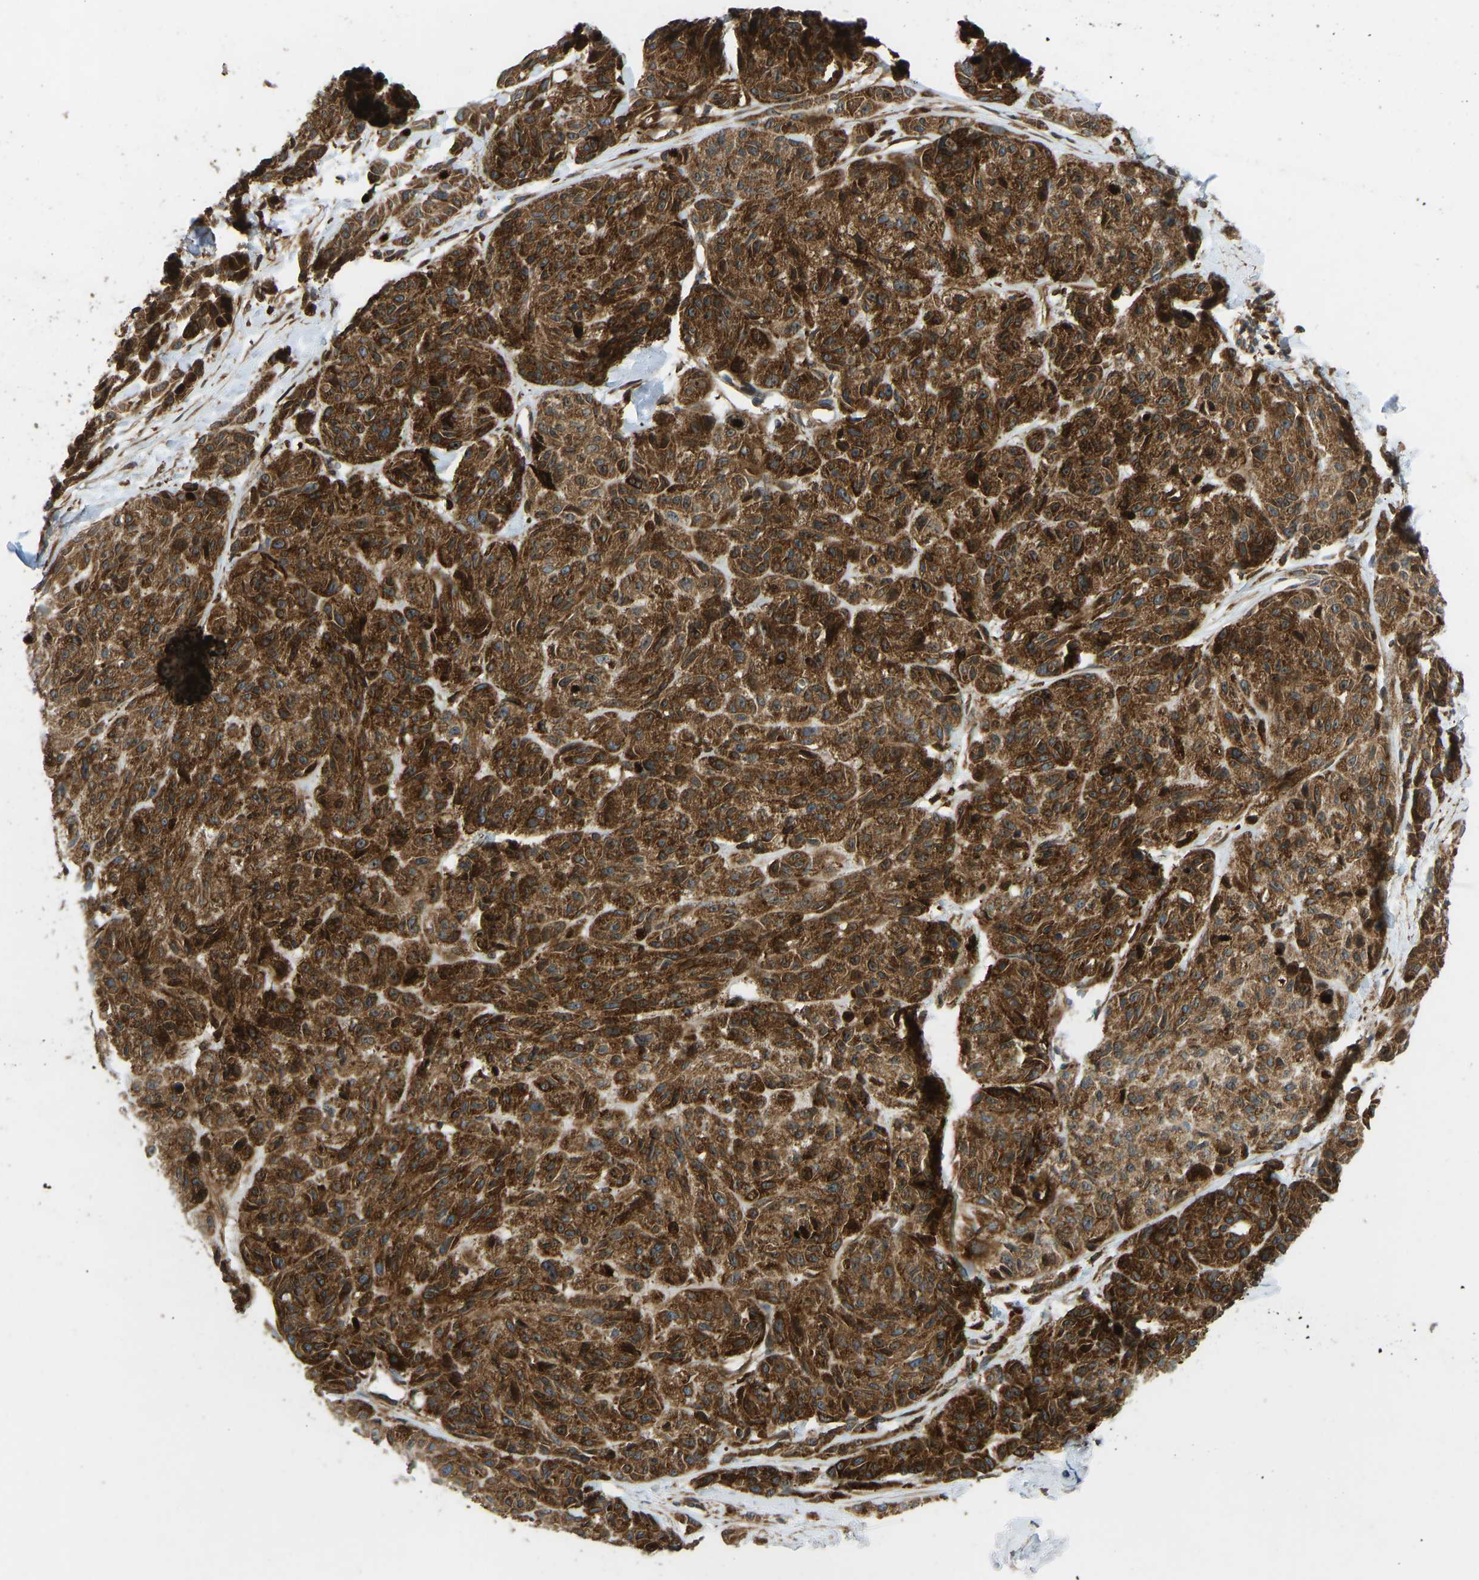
{"staining": {"intensity": "strong", "quantity": ">75%", "location": "cytoplasmic/membranous"}, "tissue": "melanoma", "cell_type": "Tumor cells", "image_type": "cancer", "snomed": [{"axis": "morphology", "description": "Malignant melanoma, NOS"}, {"axis": "topography", "description": "Skin"}], "caption": "Malignant melanoma stained for a protein (brown) exhibits strong cytoplasmic/membranous positive positivity in approximately >75% of tumor cells.", "gene": "OS9", "patient": {"sex": "male", "age": 62}}